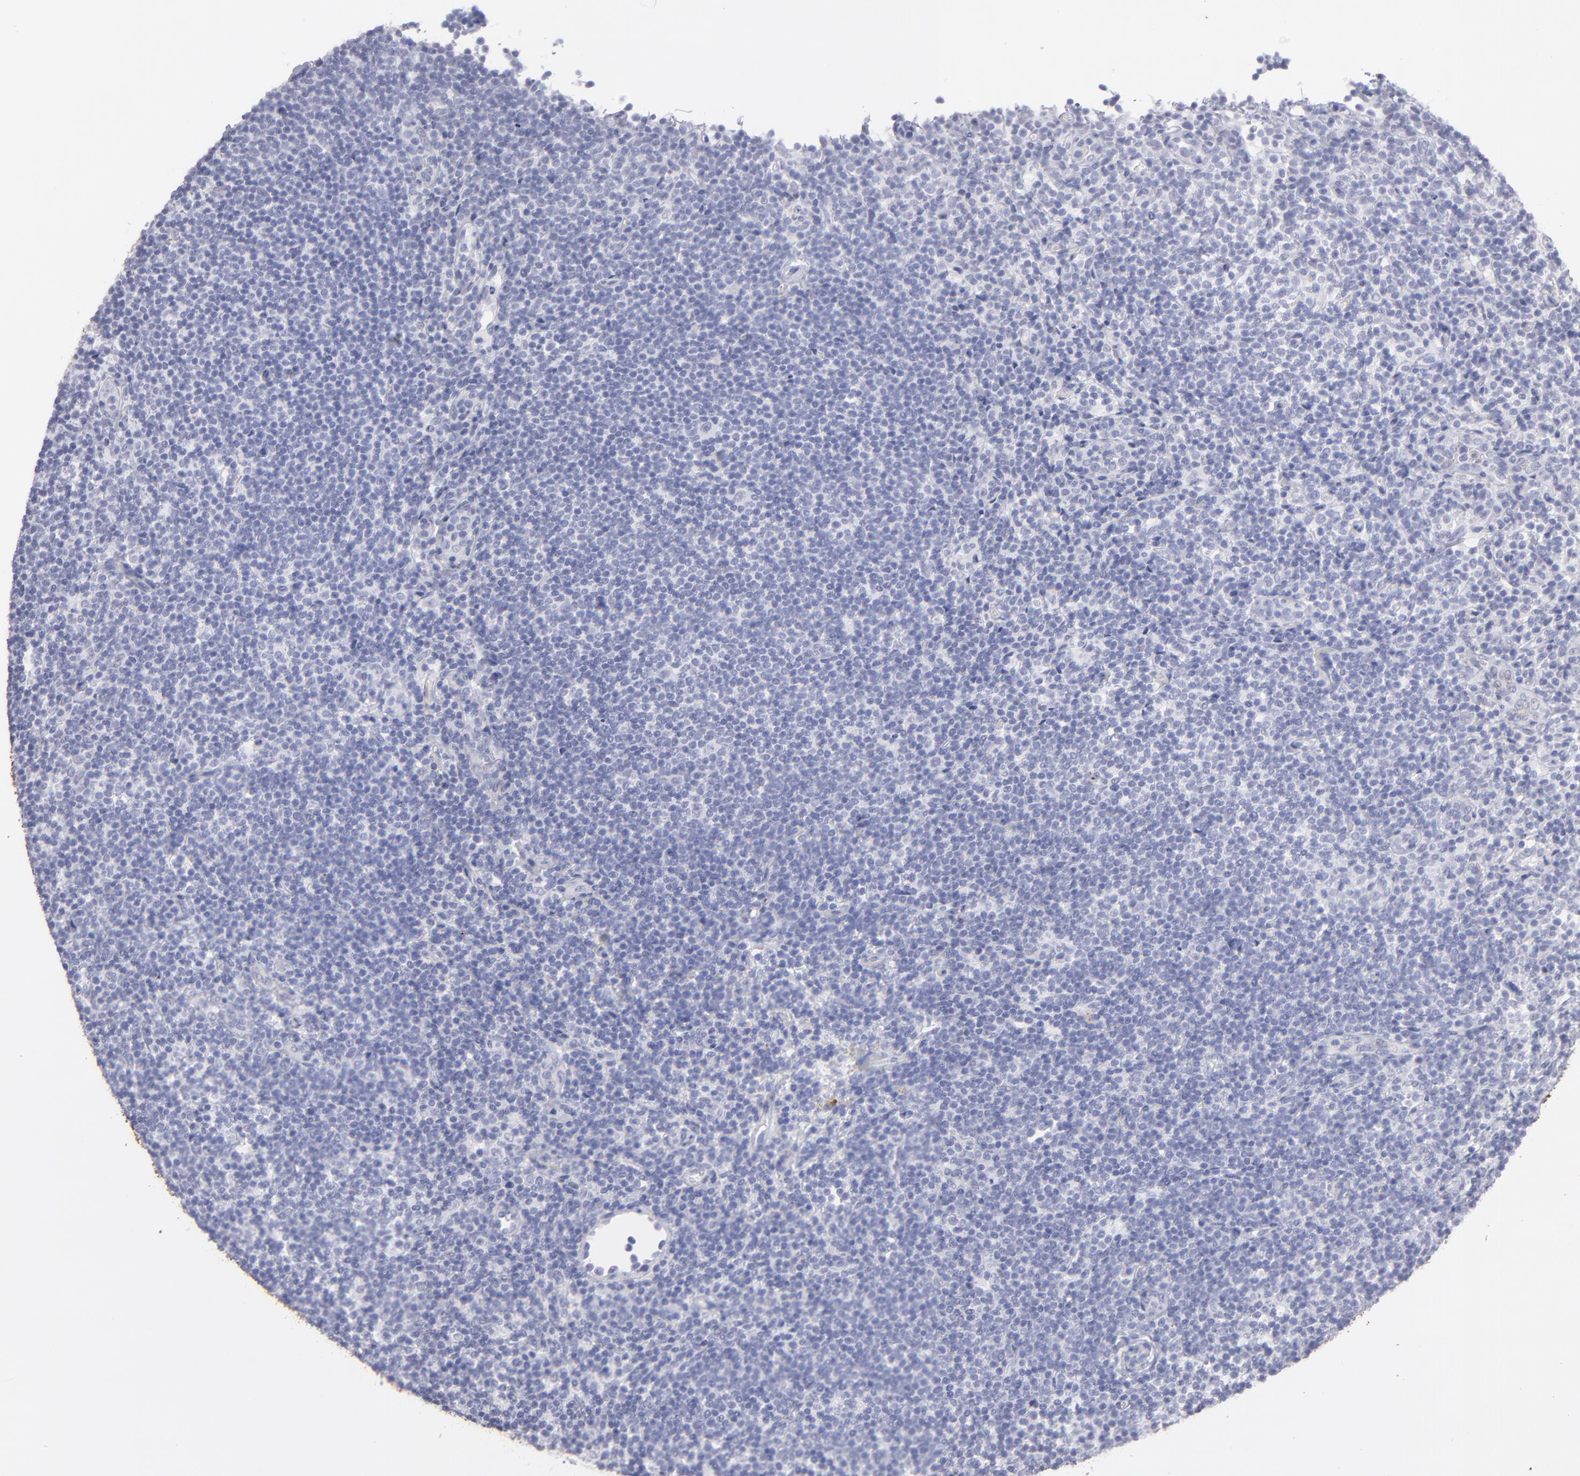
{"staining": {"intensity": "negative", "quantity": "none", "location": "none"}, "tissue": "lymphoma", "cell_type": "Tumor cells", "image_type": "cancer", "snomed": [{"axis": "morphology", "description": "Malignant lymphoma, non-Hodgkin's type, Low grade"}, {"axis": "topography", "description": "Lymph node"}], "caption": "This is an immunohistochemistry (IHC) photomicrograph of malignant lymphoma, non-Hodgkin's type (low-grade). There is no staining in tumor cells.", "gene": "ALDOB", "patient": {"sex": "female", "age": 76}}